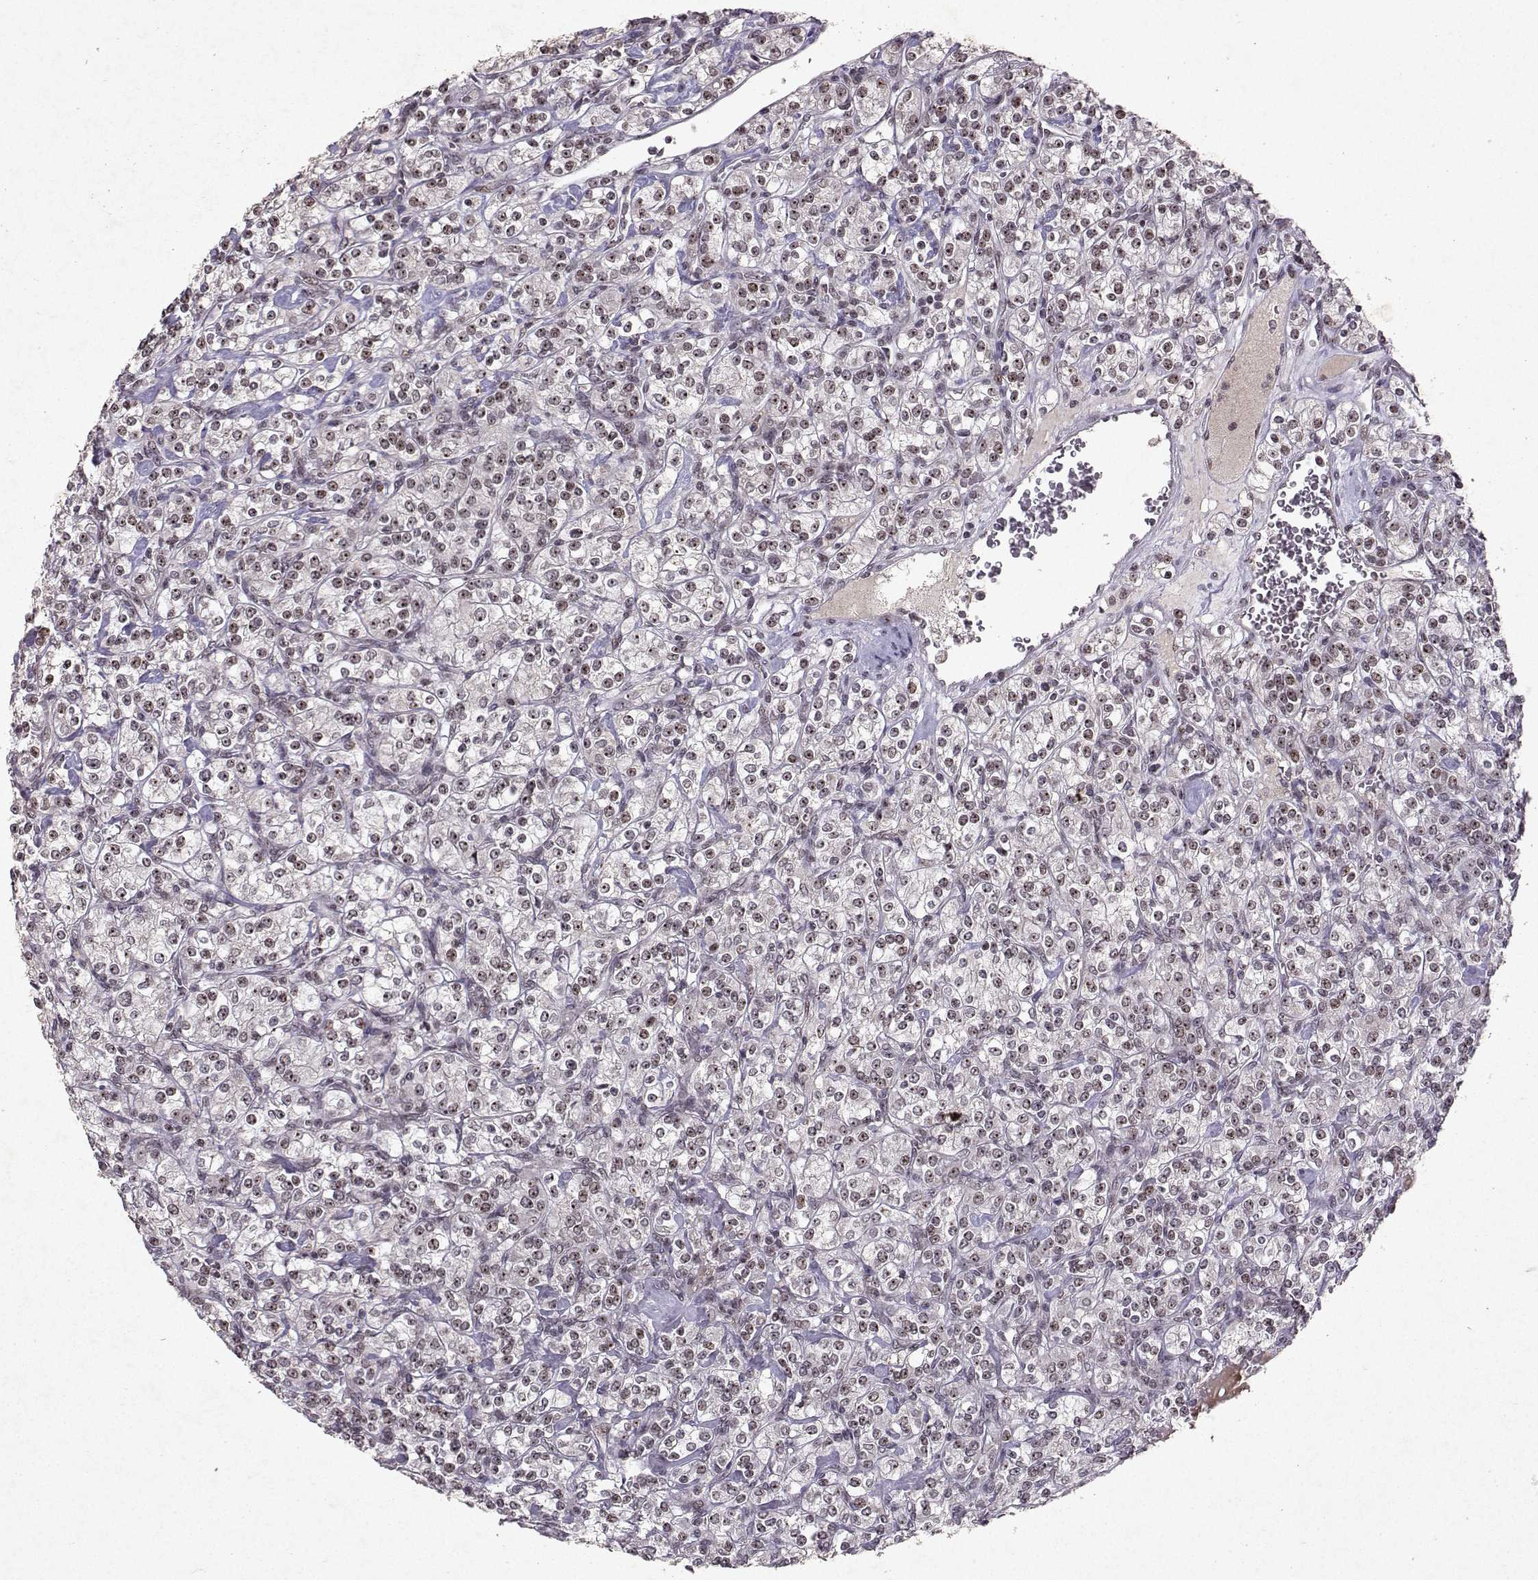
{"staining": {"intensity": "moderate", "quantity": ">75%", "location": "nuclear"}, "tissue": "renal cancer", "cell_type": "Tumor cells", "image_type": "cancer", "snomed": [{"axis": "morphology", "description": "Adenocarcinoma, NOS"}, {"axis": "topography", "description": "Kidney"}], "caption": "This photomicrograph displays immunohistochemistry (IHC) staining of renal adenocarcinoma, with medium moderate nuclear expression in about >75% of tumor cells.", "gene": "DDX56", "patient": {"sex": "male", "age": 77}}